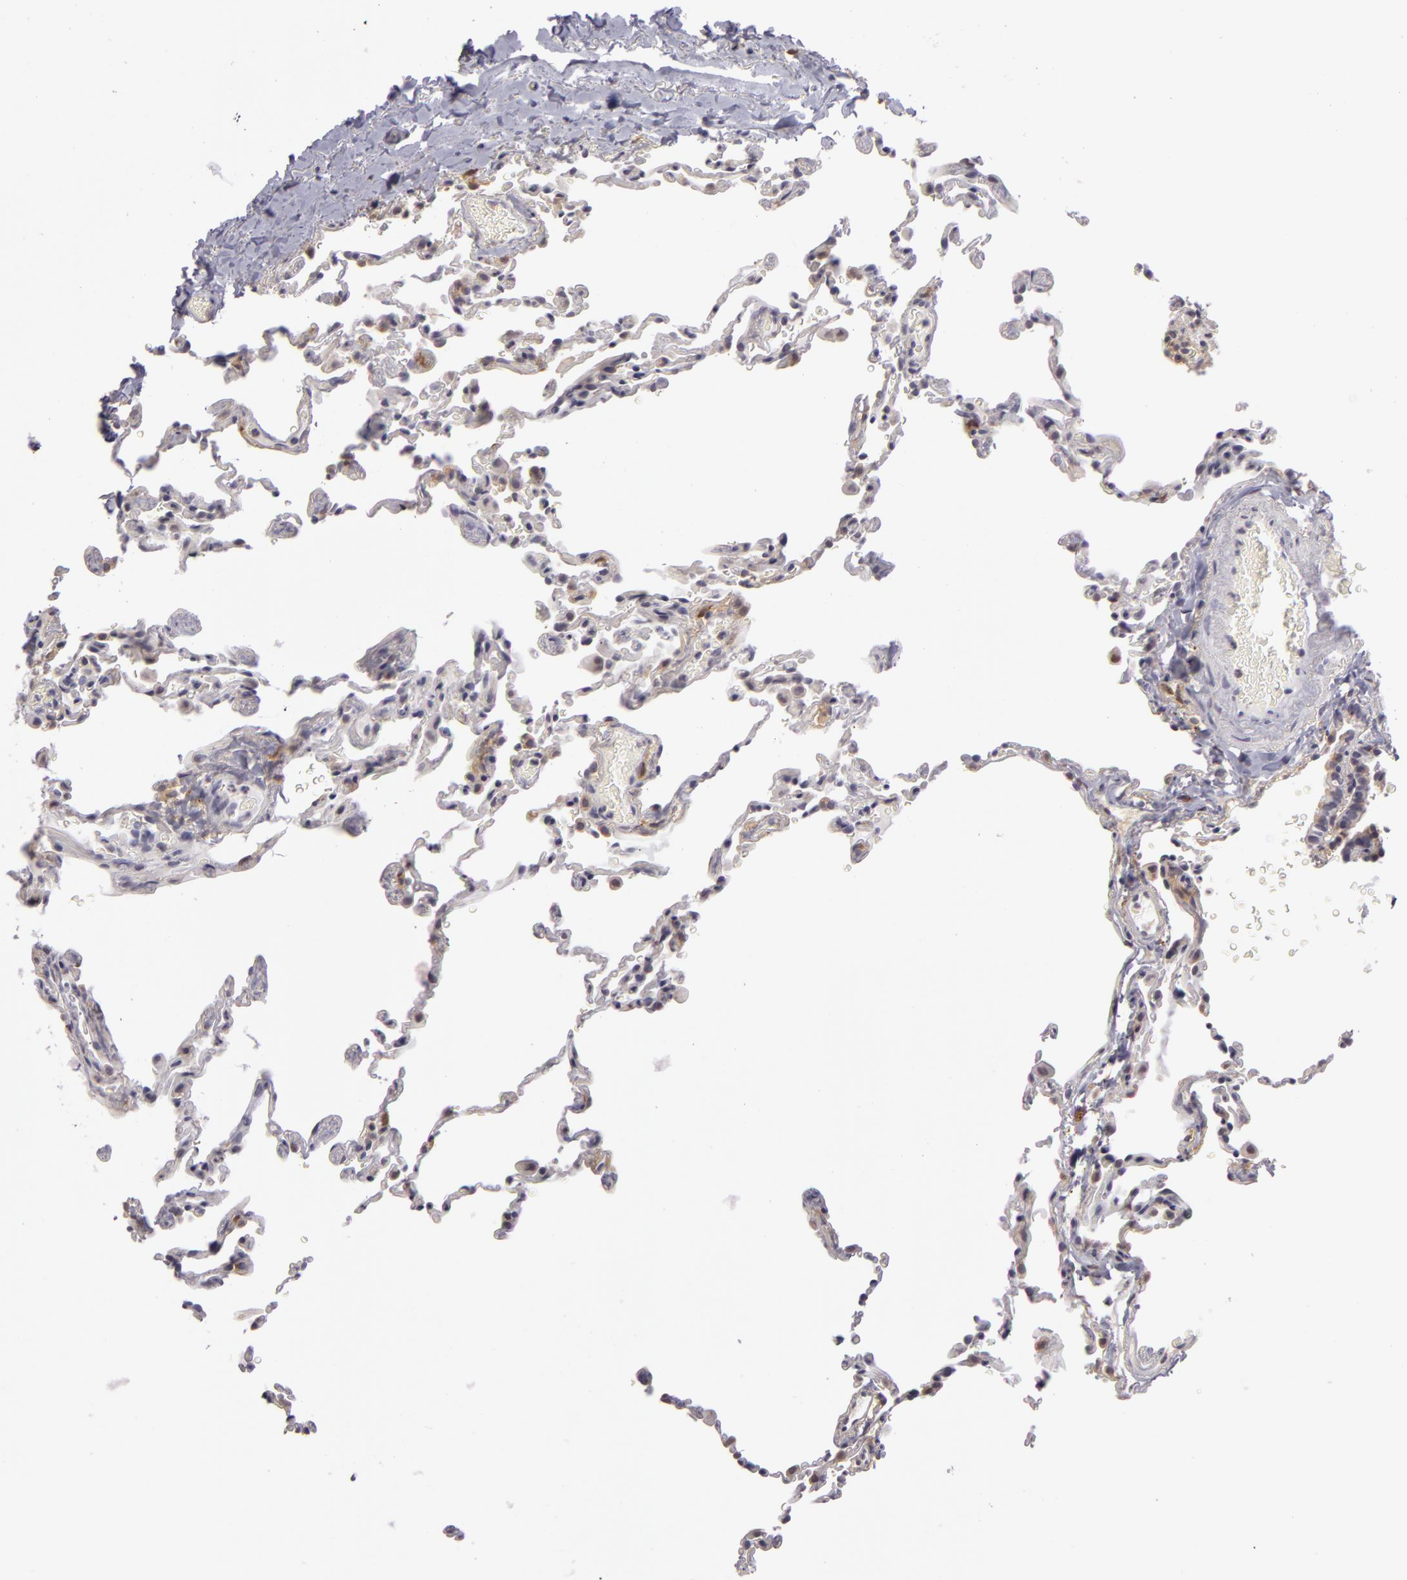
{"staining": {"intensity": "negative", "quantity": "none", "location": "none"}, "tissue": "lung", "cell_type": "Alveolar cells", "image_type": "normal", "snomed": [{"axis": "morphology", "description": "Normal tissue, NOS"}, {"axis": "topography", "description": "Lung"}], "caption": "DAB (3,3'-diaminobenzidine) immunohistochemical staining of unremarkable lung displays no significant staining in alveolar cells.", "gene": "GNPDA1", "patient": {"sex": "female", "age": 61}}